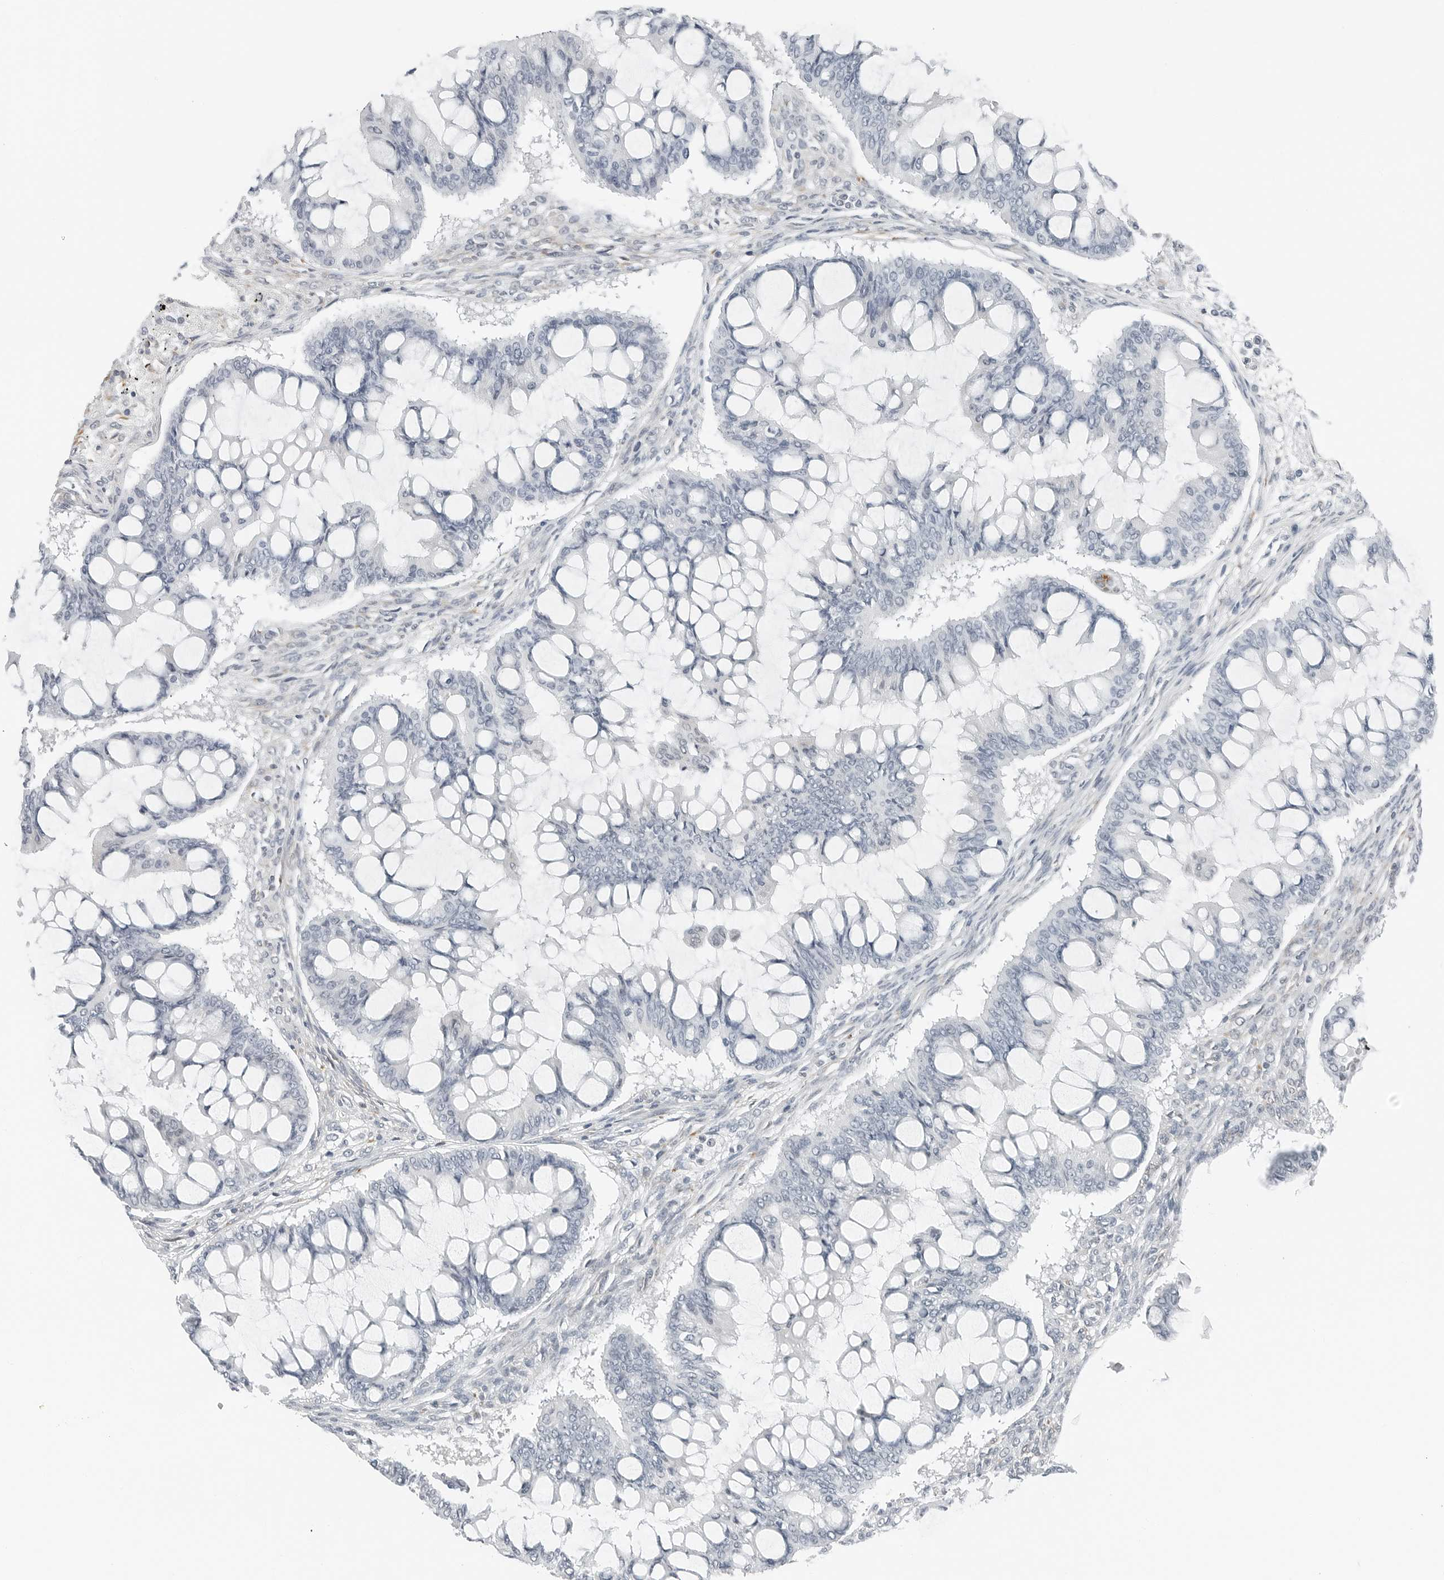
{"staining": {"intensity": "moderate", "quantity": "<25%", "location": "cytoplasmic/membranous"}, "tissue": "ovarian cancer", "cell_type": "Tumor cells", "image_type": "cancer", "snomed": [{"axis": "morphology", "description": "Cystadenocarcinoma, mucinous, NOS"}, {"axis": "topography", "description": "Ovary"}], "caption": "A histopathology image of human mucinous cystadenocarcinoma (ovarian) stained for a protein reveals moderate cytoplasmic/membranous brown staining in tumor cells. Nuclei are stained in blue.", "gene": "P4HA2", "patient": {"sex": "female", "age": 73}}